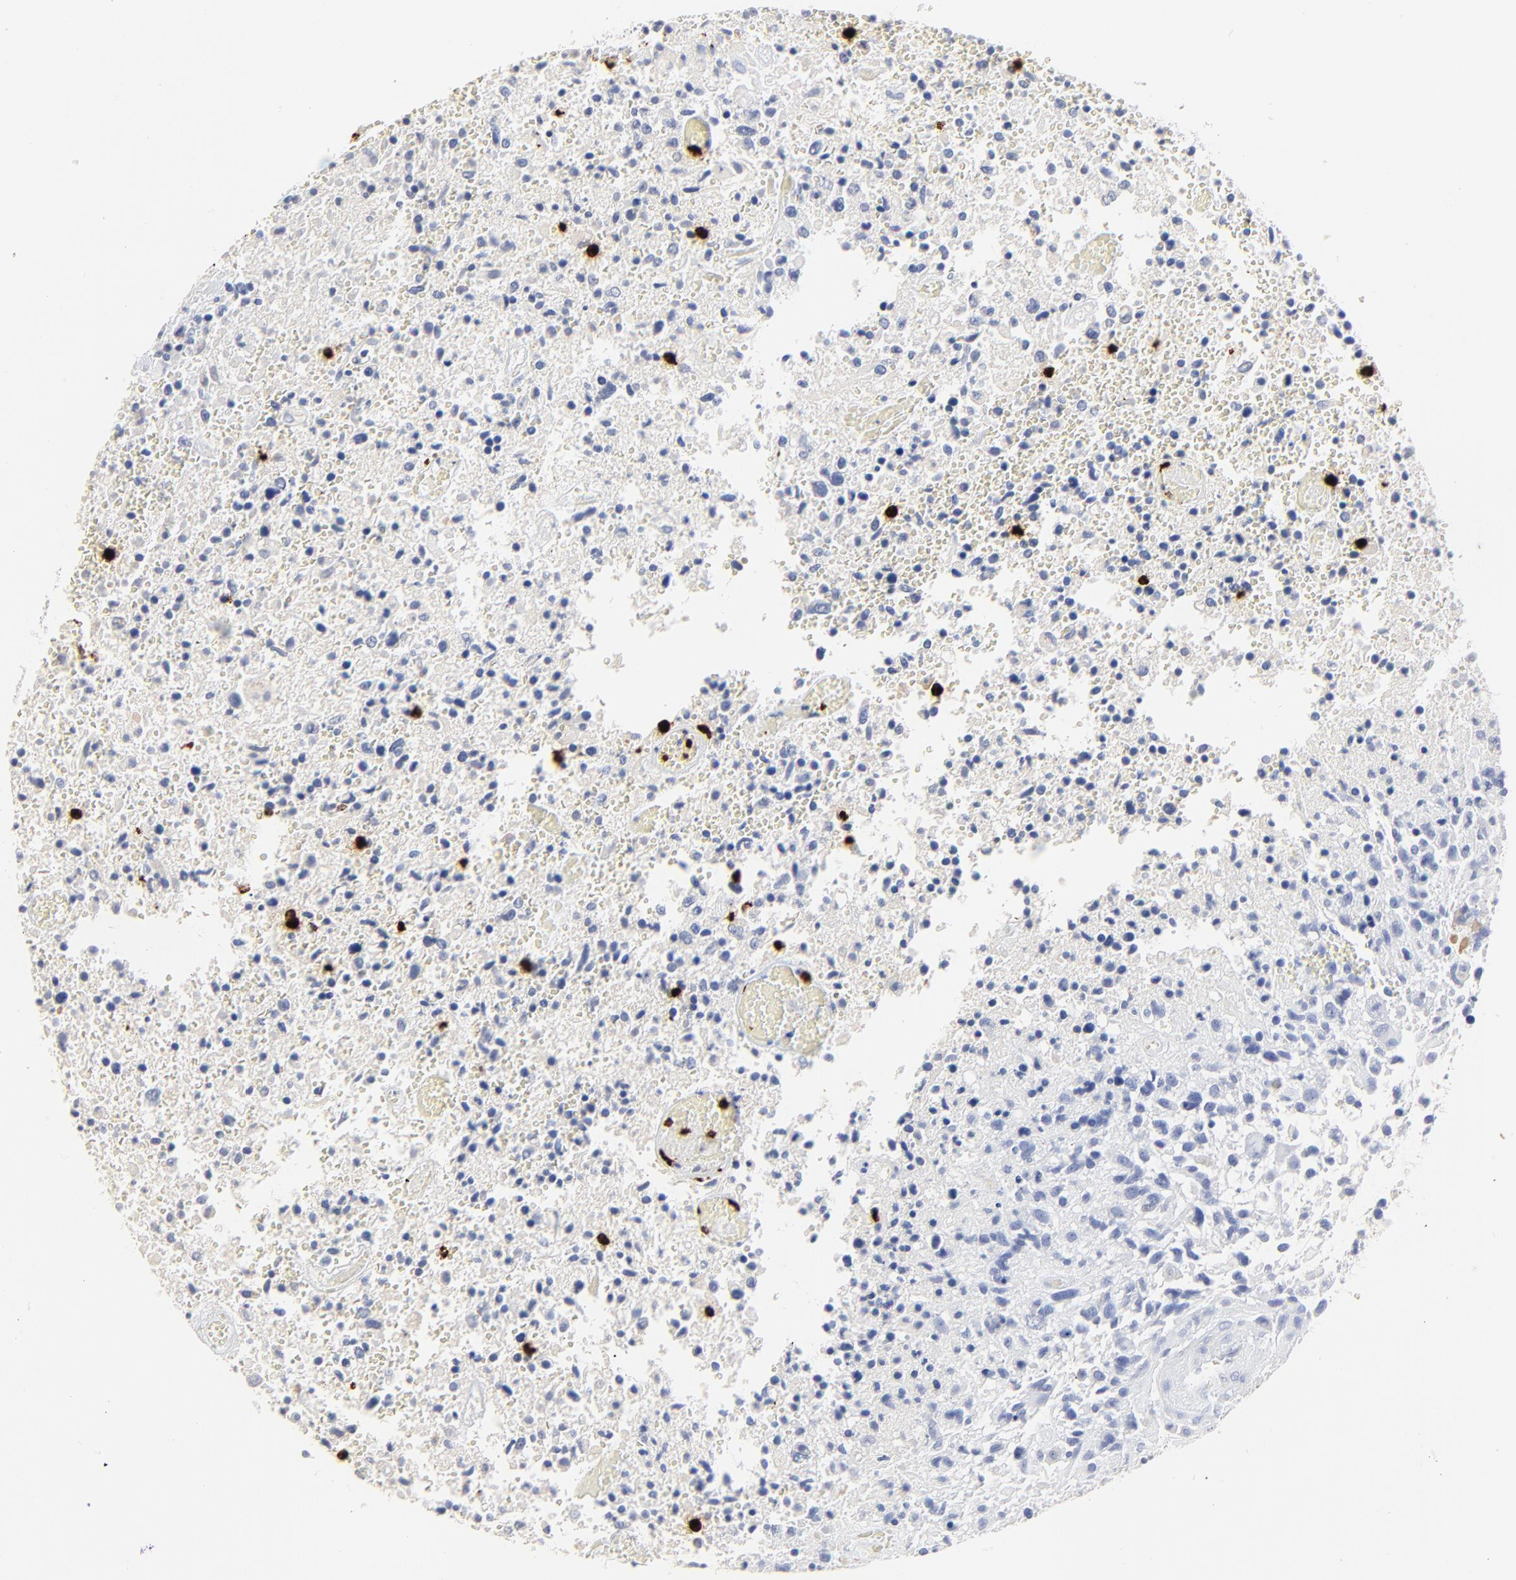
{"staining": {"intensity": "negative", "quantity": "none", "location": "none"}, "tissue": "glioma", "cell_type": "Tumor cells", "image_type": "cancer", "snomed": [{"axis": "morphology", "description": "Glioma, malignant, High grade"}, {"axis": "topography", "description": "Brain"}], "caption": "Histopathology image shows no significant protein positivity in tumor cells of malignant glioma (high-grade).", "gene": "LCN2", "patient": {"sex": "male", "age": 72}}